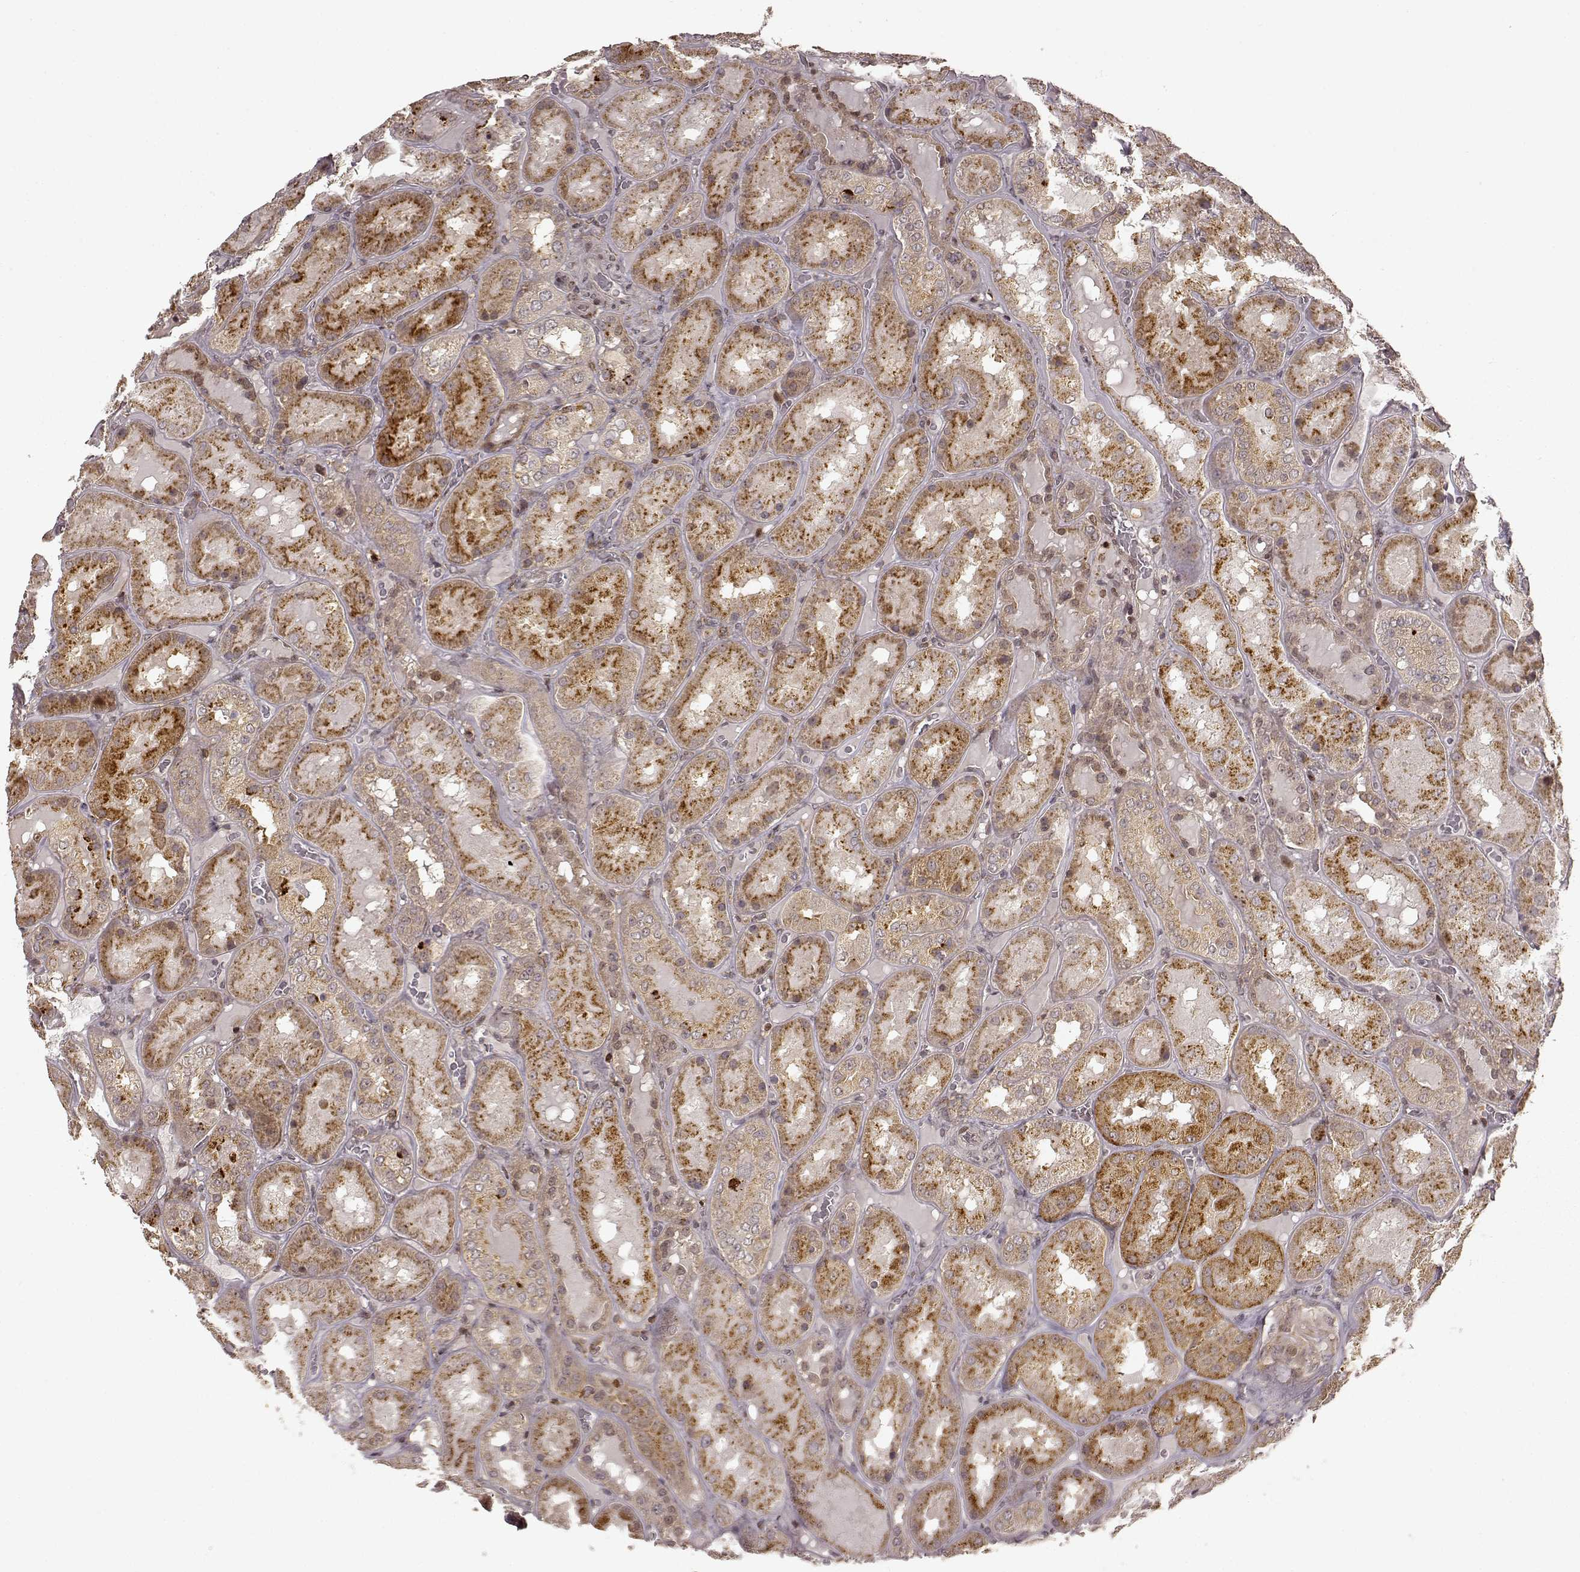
{"staining": {"intensity": "weak", "quantity": "25%-75%", "location": "cytoplasmic/membranous"}, "tissue": "kidney", "cell_type": "Cells in glomeruli", "image_type": "normal", "snomed": [{"axis": "morphology", "description": "Normal tissue, NOS"}, {"axis": "topography", "description": "Kidney"}], "caption": "Benign kidney displays weak cytoplasmic/membranous expression in about 25%-75% of cells in glomeruli.", "gene": "SLC12A9", "patient": {"sex": "male", "age": 73}}